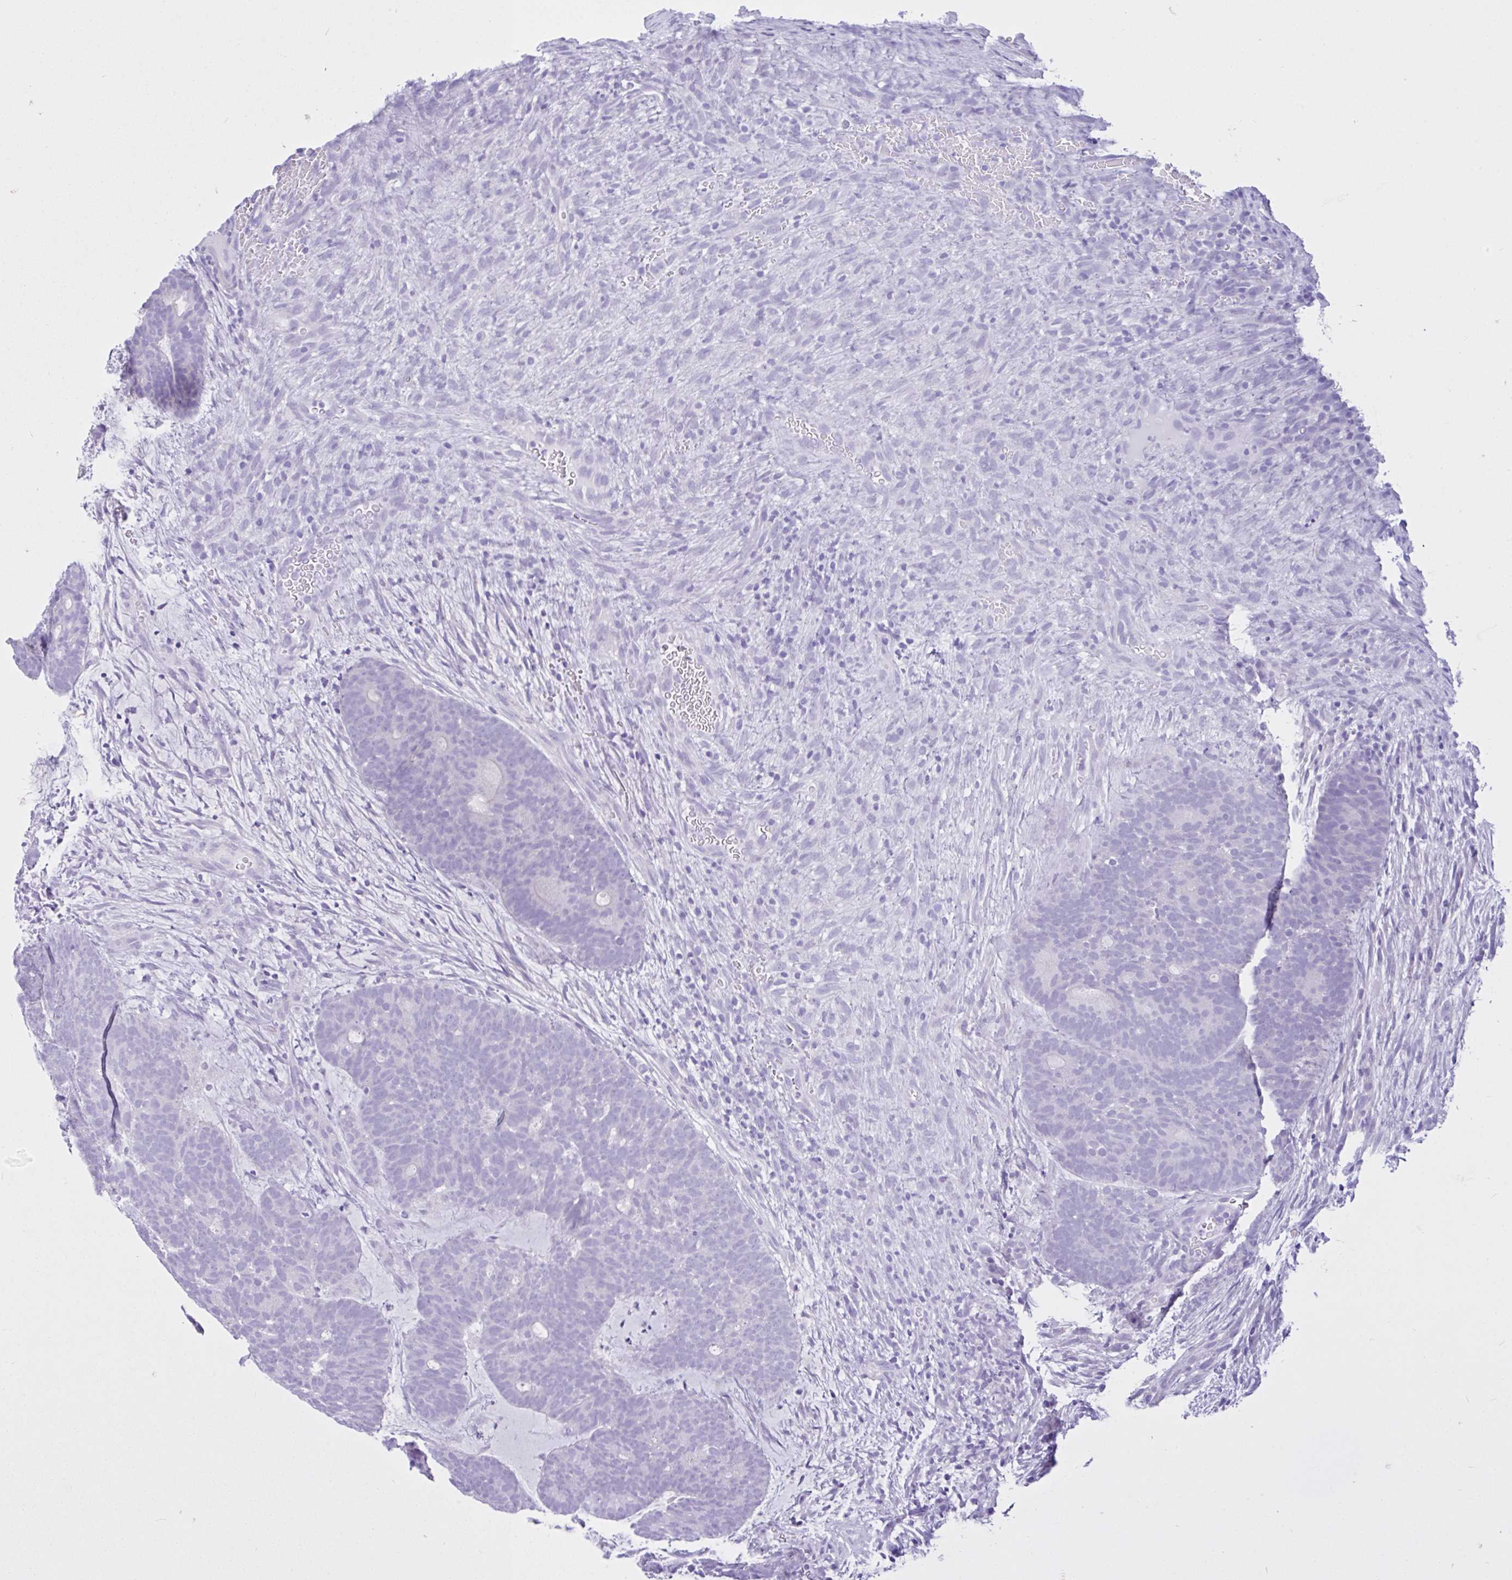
{"staining": {"intensity": "negative", "quantity": "none", "location": "none"}, "tissue": "head and neck cancer", "cell_type": "Tumor cells", "image_type": "cancer", "snomed": [{"axis": "morphology", "description": "Adenocarcinoma, NOS"}, {"axis": "topography", "description": "Head-Neck"}], "caption": "DAB immunohistochemical staining of human head and neck adenocarcinoma displays no significant positivity in tumor cells.", "gene": "CYP19A1", "patient": {"sex": "female", "age": 81}}